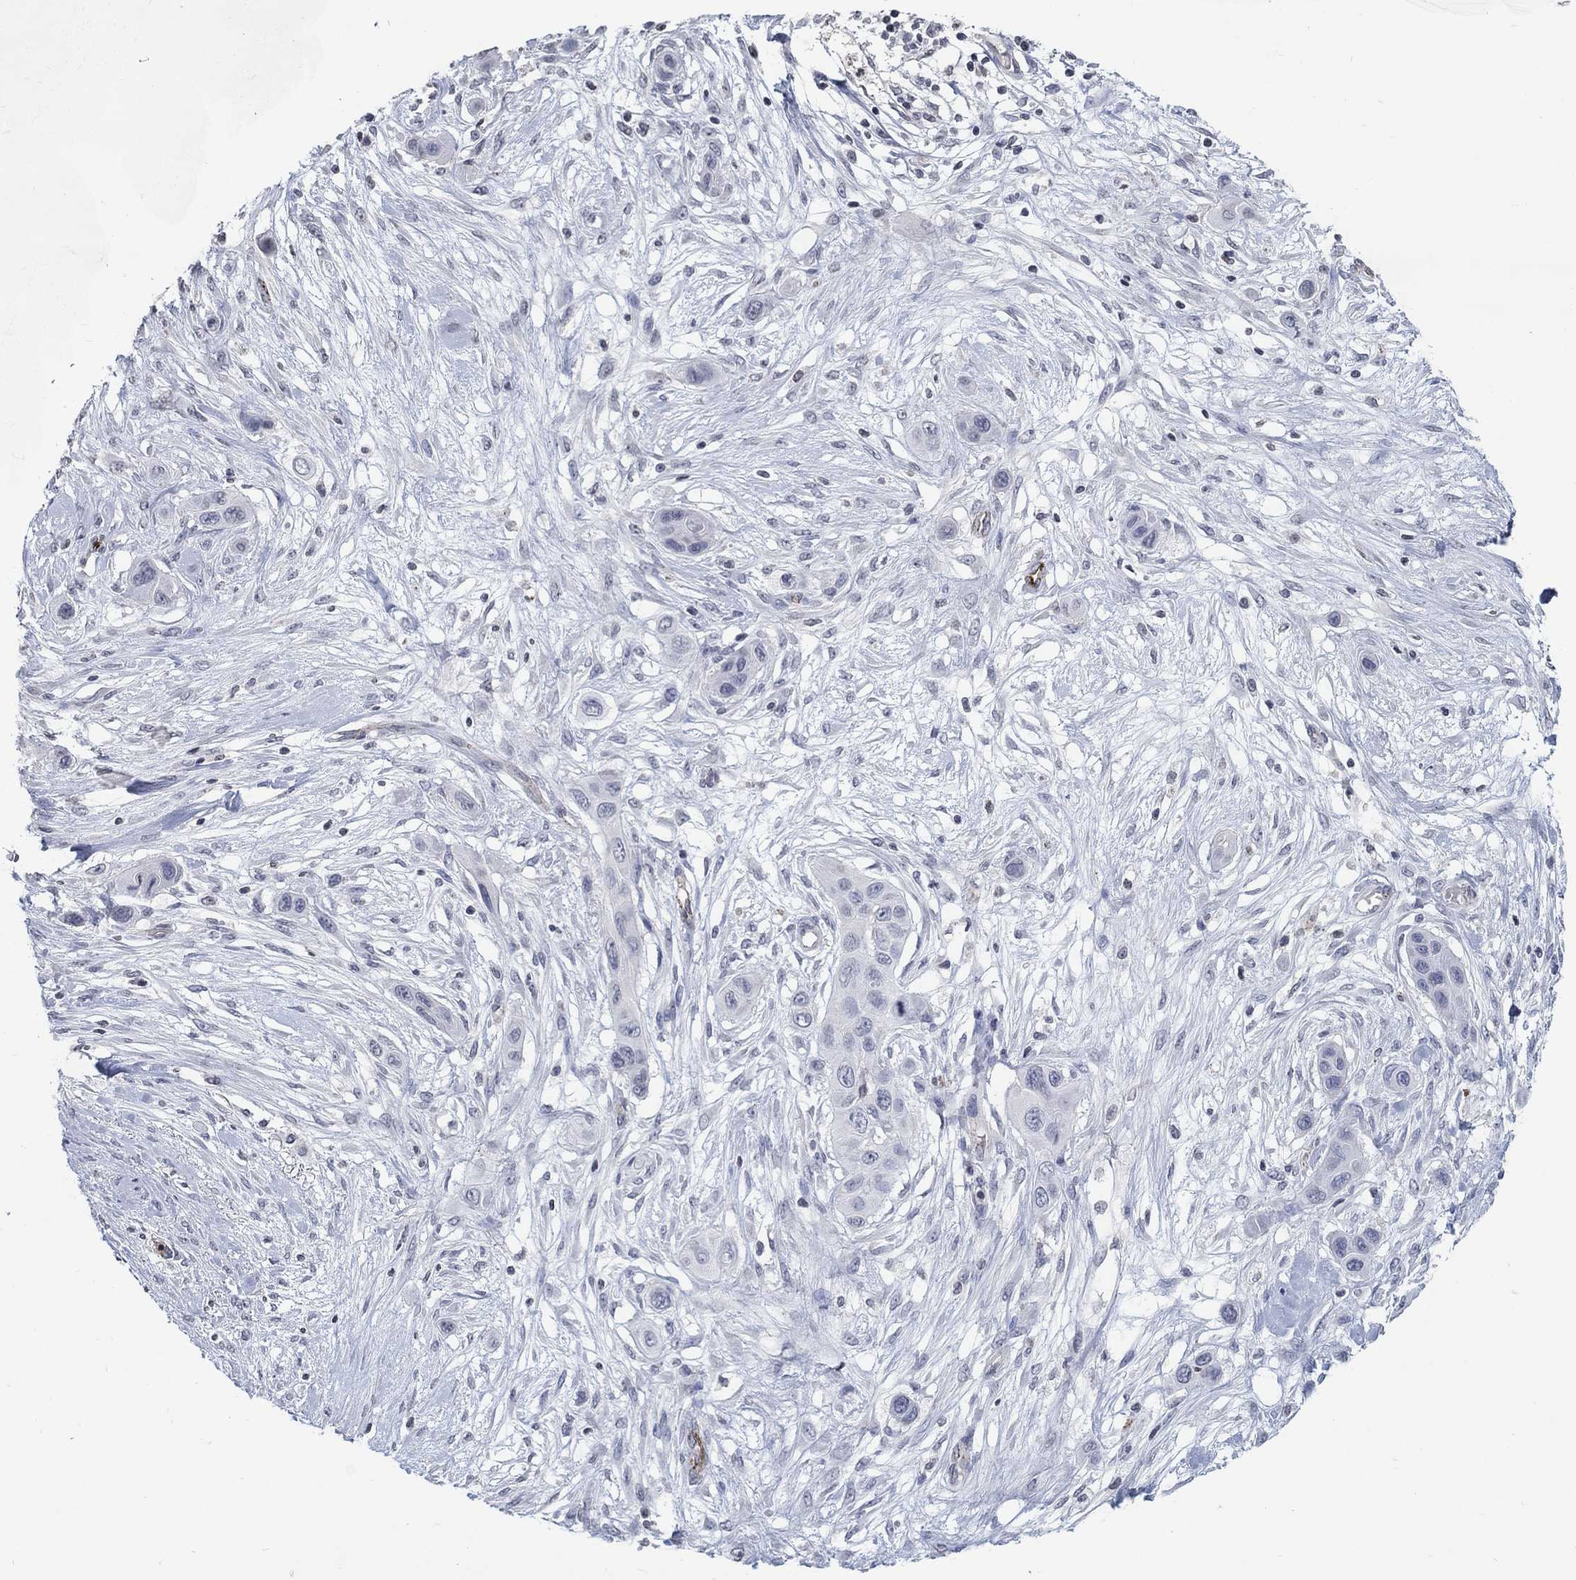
{"staining": {"intensity": "negative", "quantity": "none", "location": "none"}, "tissue": "skin cancer", "cell_type": "Tumor cells", "image_type": "cancer", "snomed": [{"axis": "morphology", "description": "Squamous cell carcinoma, NOS"}, {"axis": "topography", "description": "Skin"}], "caption": "Protein analysis of skin squamous cell carcinoma demonstrates no significant staining in tumor cells.", "gene": "TINAG", "patient": {"sex": "male", "age": 79}}